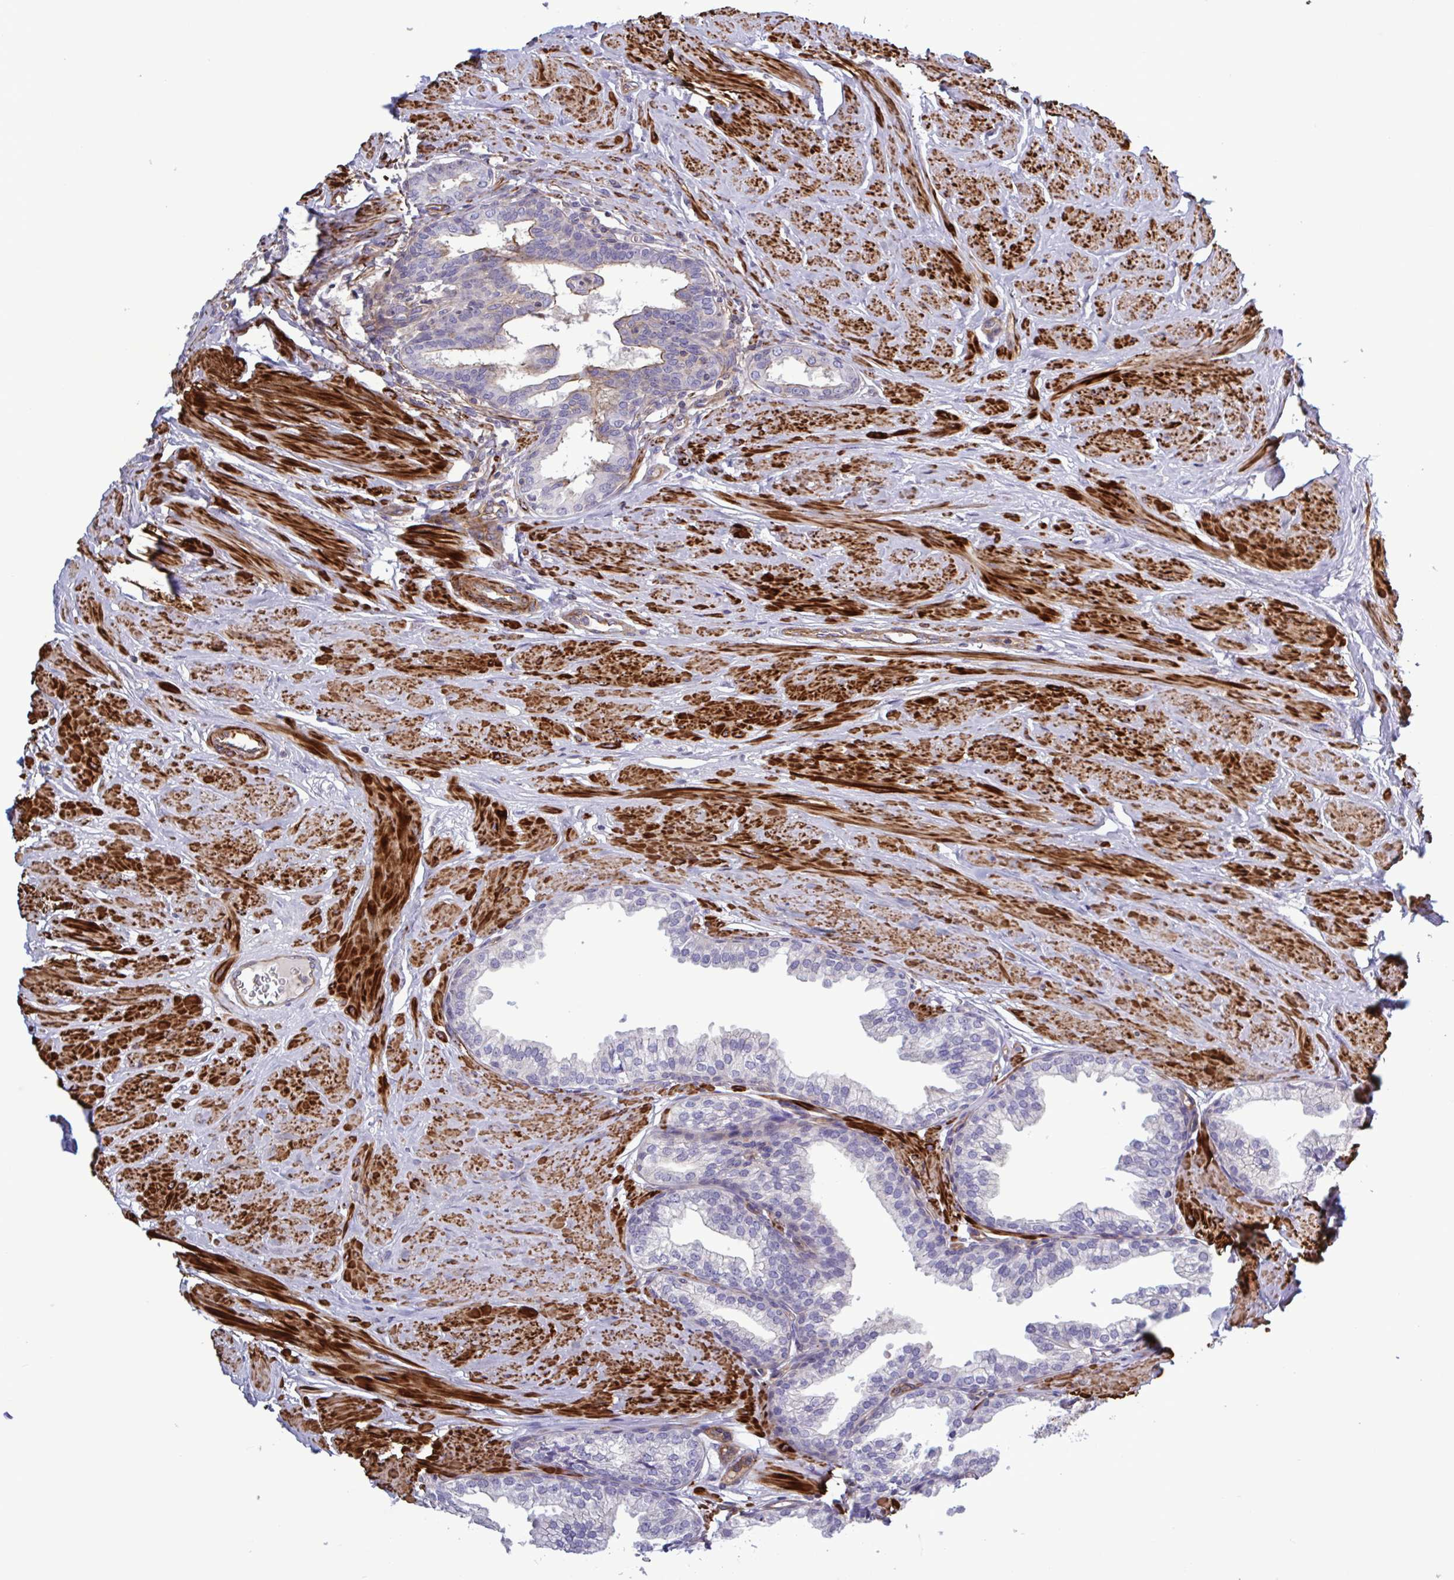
{"staining": {"intensity": "negative", "quantity": "none", "location": "none"}, "tissue": "prostate", "cell_type": "Glandular cells", "image_type": "normal", "snomed": [{"axis": "morphology", "description": "Normal tissue, NOS"}, {"axis": "topography", "description": "Prostate"}, {"axis": "topography", "description": "Peripheral nerve tissue"}], "caption": "The IHC image has no significant staining in glandular cells of prostate.", "gene": "SHISA7", "patient": {"sex": "male", "age": 55}}